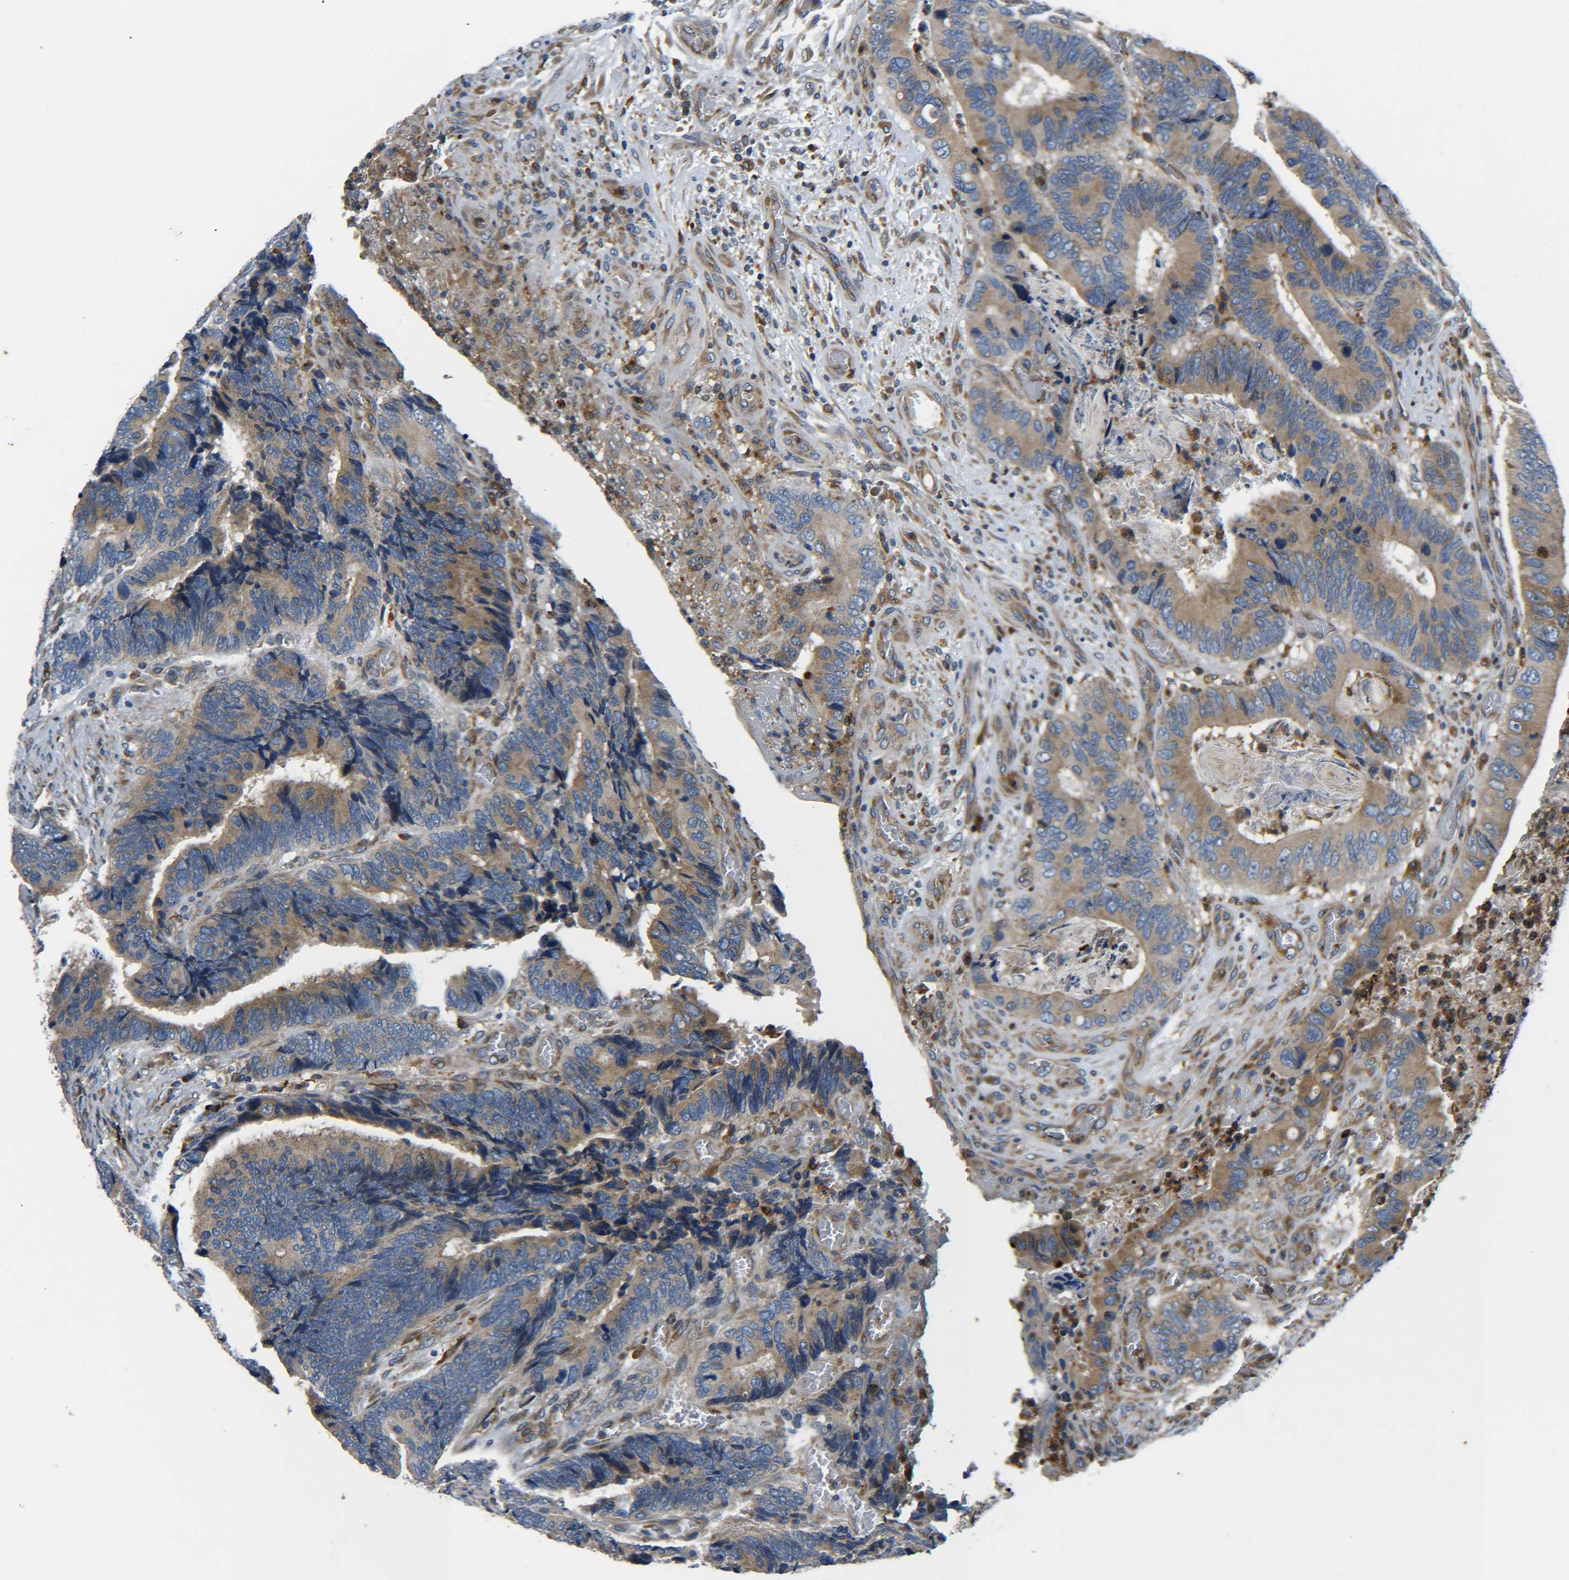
{"staining": {"intensity": "moderate", "quantity": "25%-75%", "location": "cytoplasmic/membranous"}, "tissue": "colorectal cancer", "cell_type": "Tumor cells", "image_type": "cancer", "snomed": [{"axis": "morphology", "description": "Adenocarcinoma, NOS"}, {"axis": "topography", "description": "Colon"}], "caption": "IHC of colorectal cancer exhibits medium levels of moderate cytoplasmic/membranous staining in approximately 25%-75% of tumor cells.", "gene": "RAB1B", "patient": {"sex": "male", "age": 72}}